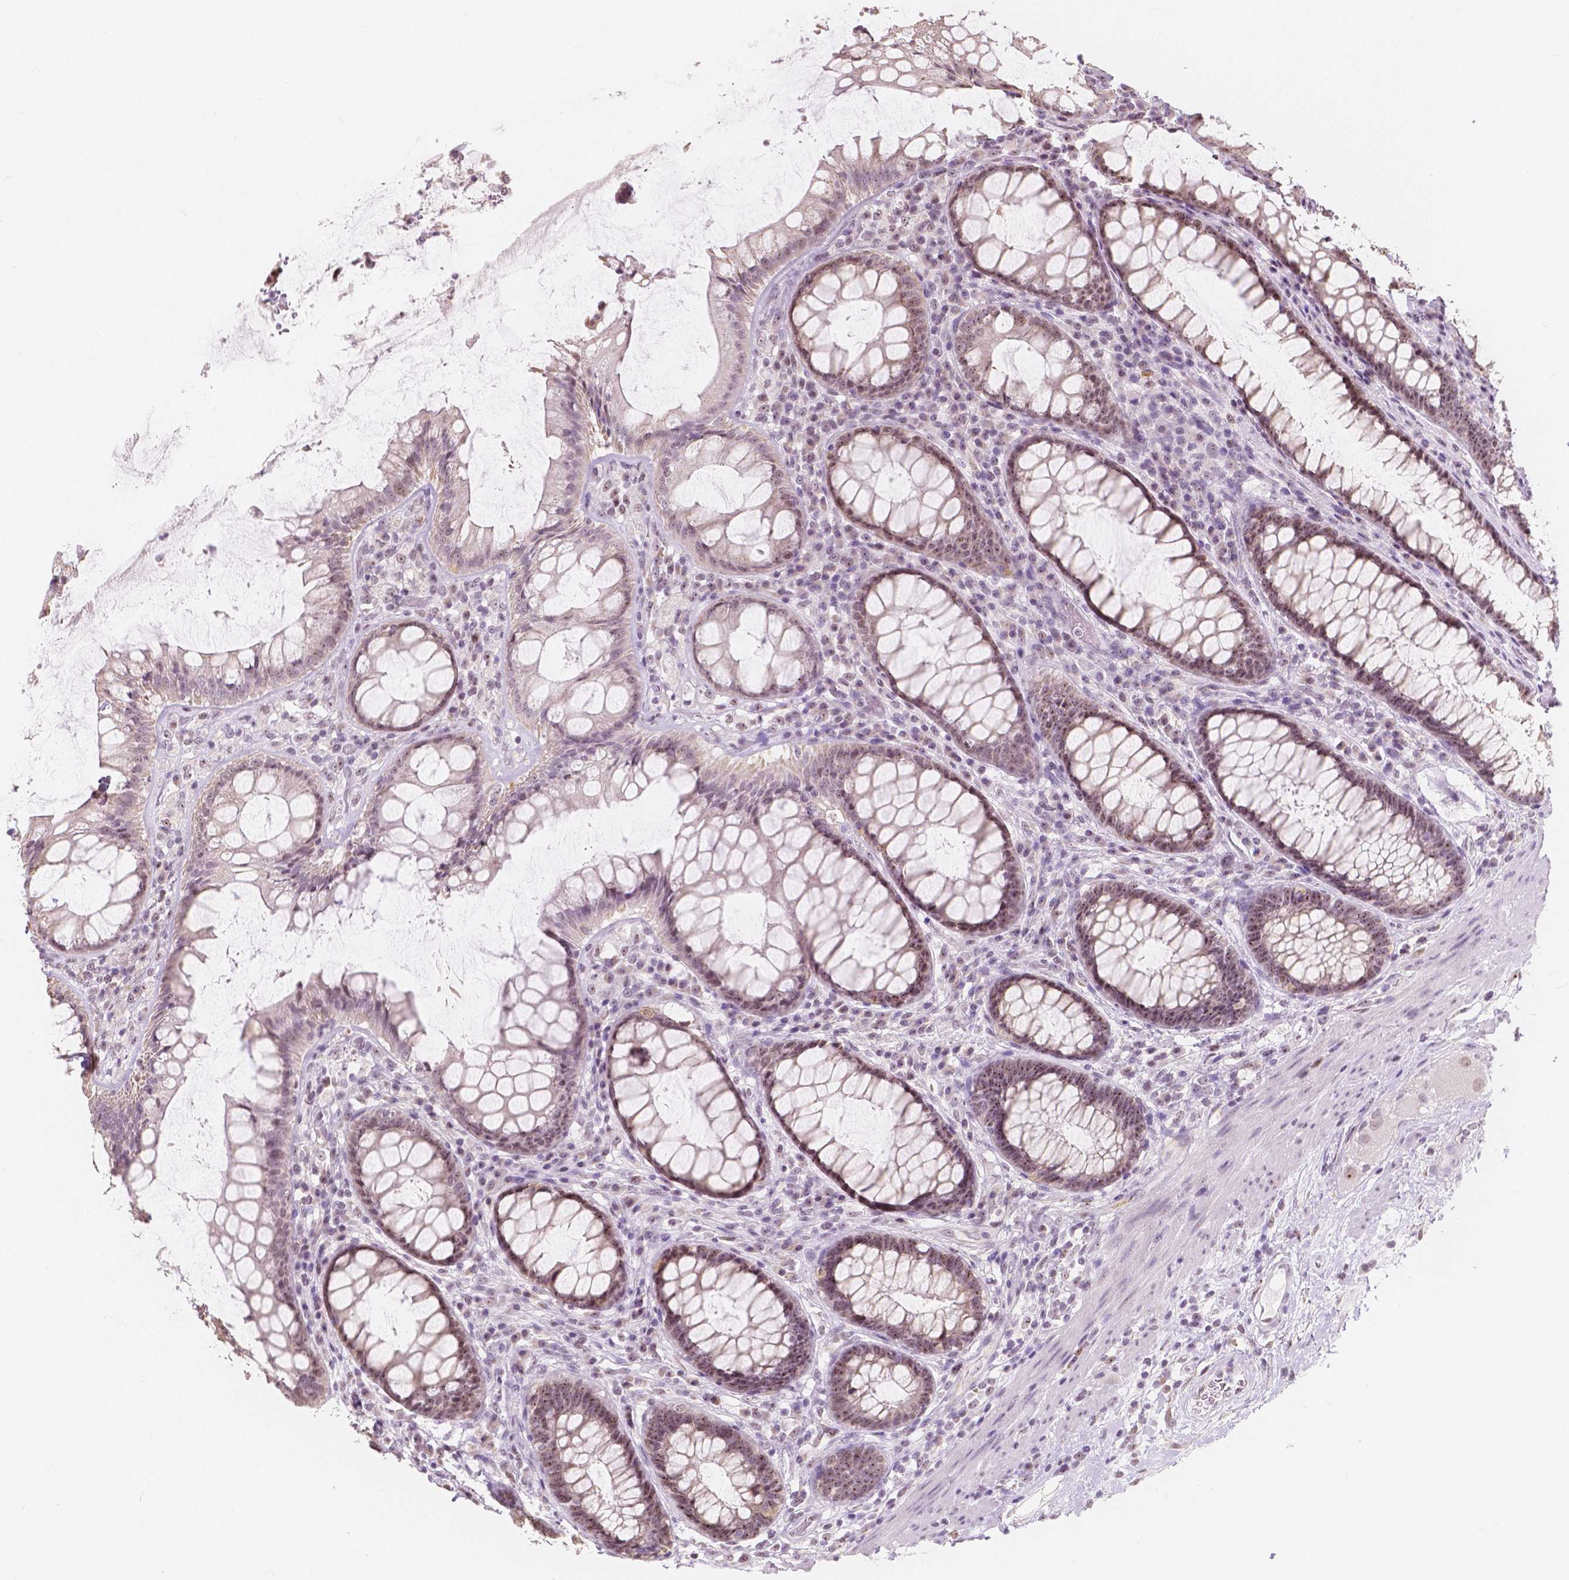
{"staining": {"intensity": "weak", "quantity": "25%-75%", "location": "nuclear"}, "tissue": "rectum", "cell_type": "Glandular cells", "image_type": "normal", "snomed": [{"axis": "morphology", "description": "Normal tissue, NOS"}, {"axis": "topography", "description": "Rectum"}], "caption": "Rectum was stained to show a protein in brown. There is low levels of weak nuclear staining in about 25%-75% of glandular cells.", "gene": "NOLC1", "patient": {"sex": "male", "age": 72}}